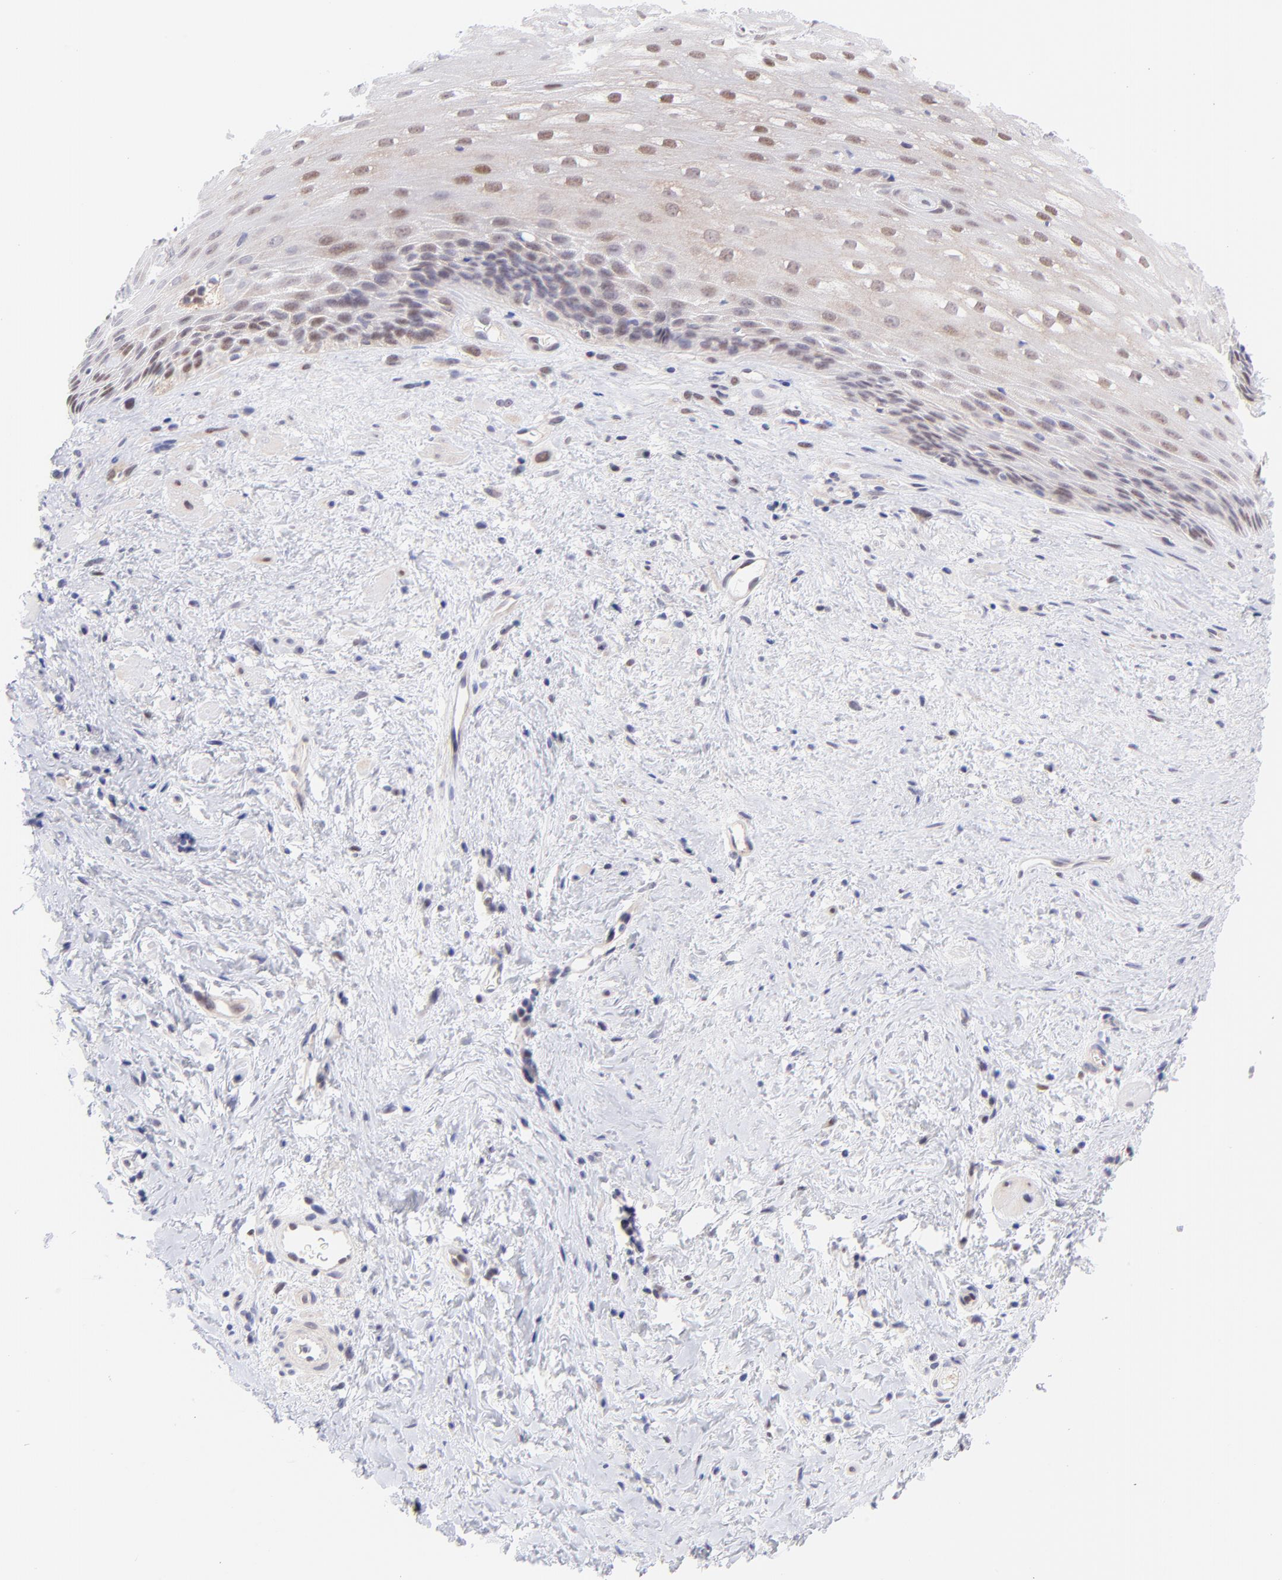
{"staining": {"intensity": "moderate", "quantity": "<25%", "location": "nuclear"}, "tissue": "esophagus", "cell_type": "Squamous epithelial cells", "image_type": "normal", "snomed": [{"axis": "morphology", "description": "Normal tissue, NOS"}, {"axis": "topography", "description": "Esophagus"}], "caption": "Protein expression by immunohistochemistry displays moderate nuclear positivity in about <25% of squamous epithelial cells in benign esophagus.", "gene": "PBDC1", "patient": {"sex": "female", "age": 70}}